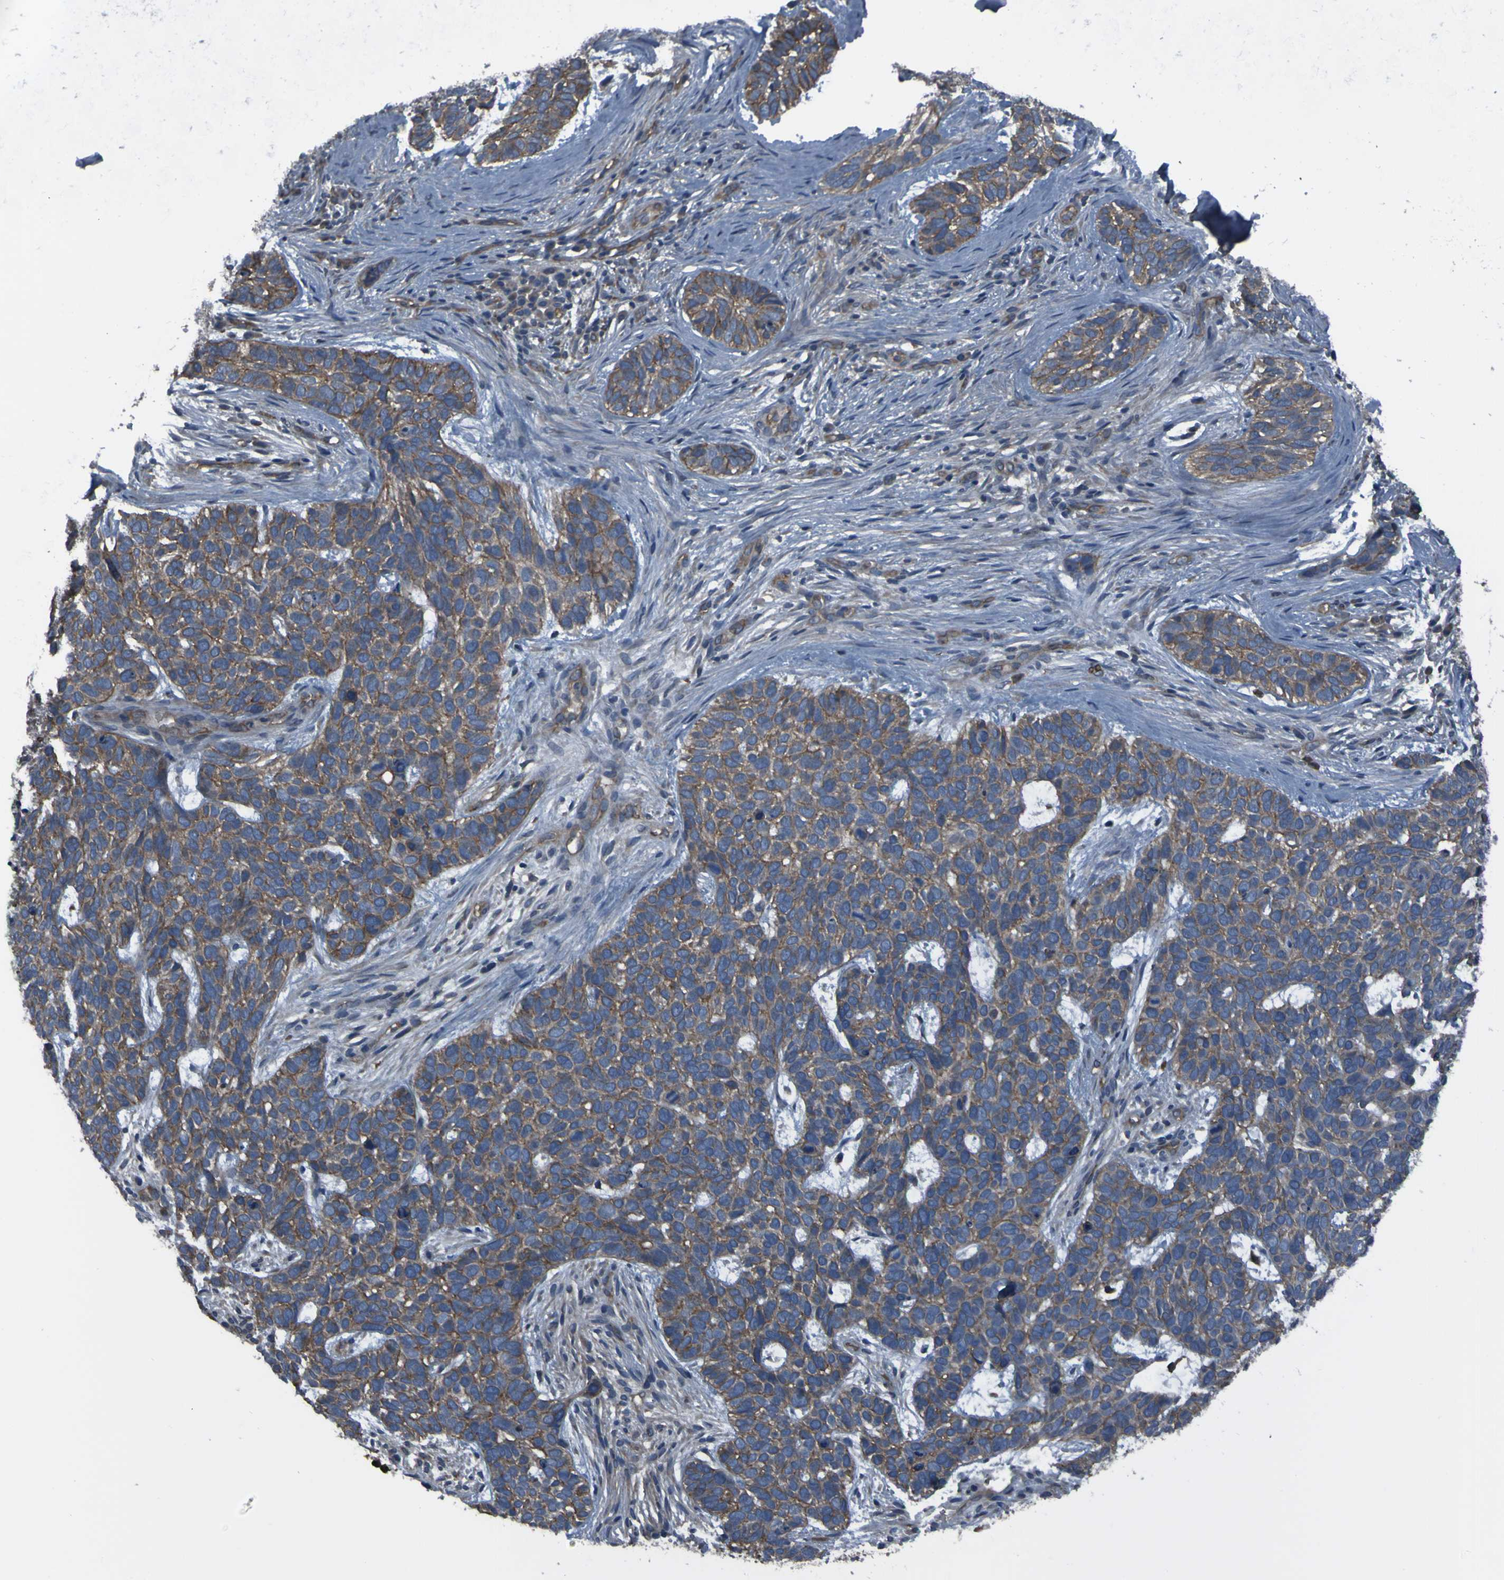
{"staining": {"intensity": "moderate", "quantity": ">75%", "location": "cytoplasmic/membranous"}, "tissue": "skin cancer", "cell_type": "Tumor cells", "image_type": "cancer", "snomed": [{"axis": "morphology", "description": "Basal cell carcinoma"}, {"axis": "topography", "description": "Skin"}], "caption": "A photomicrograph showing moderate cytoplasmic/membranous positivity in approximately >75% of tumor cells in skin cancer, as visualized by brown immunohistochemical staining.", "gene": "GRAMD1A", "patient": {"sex": "male", "age": 87}}